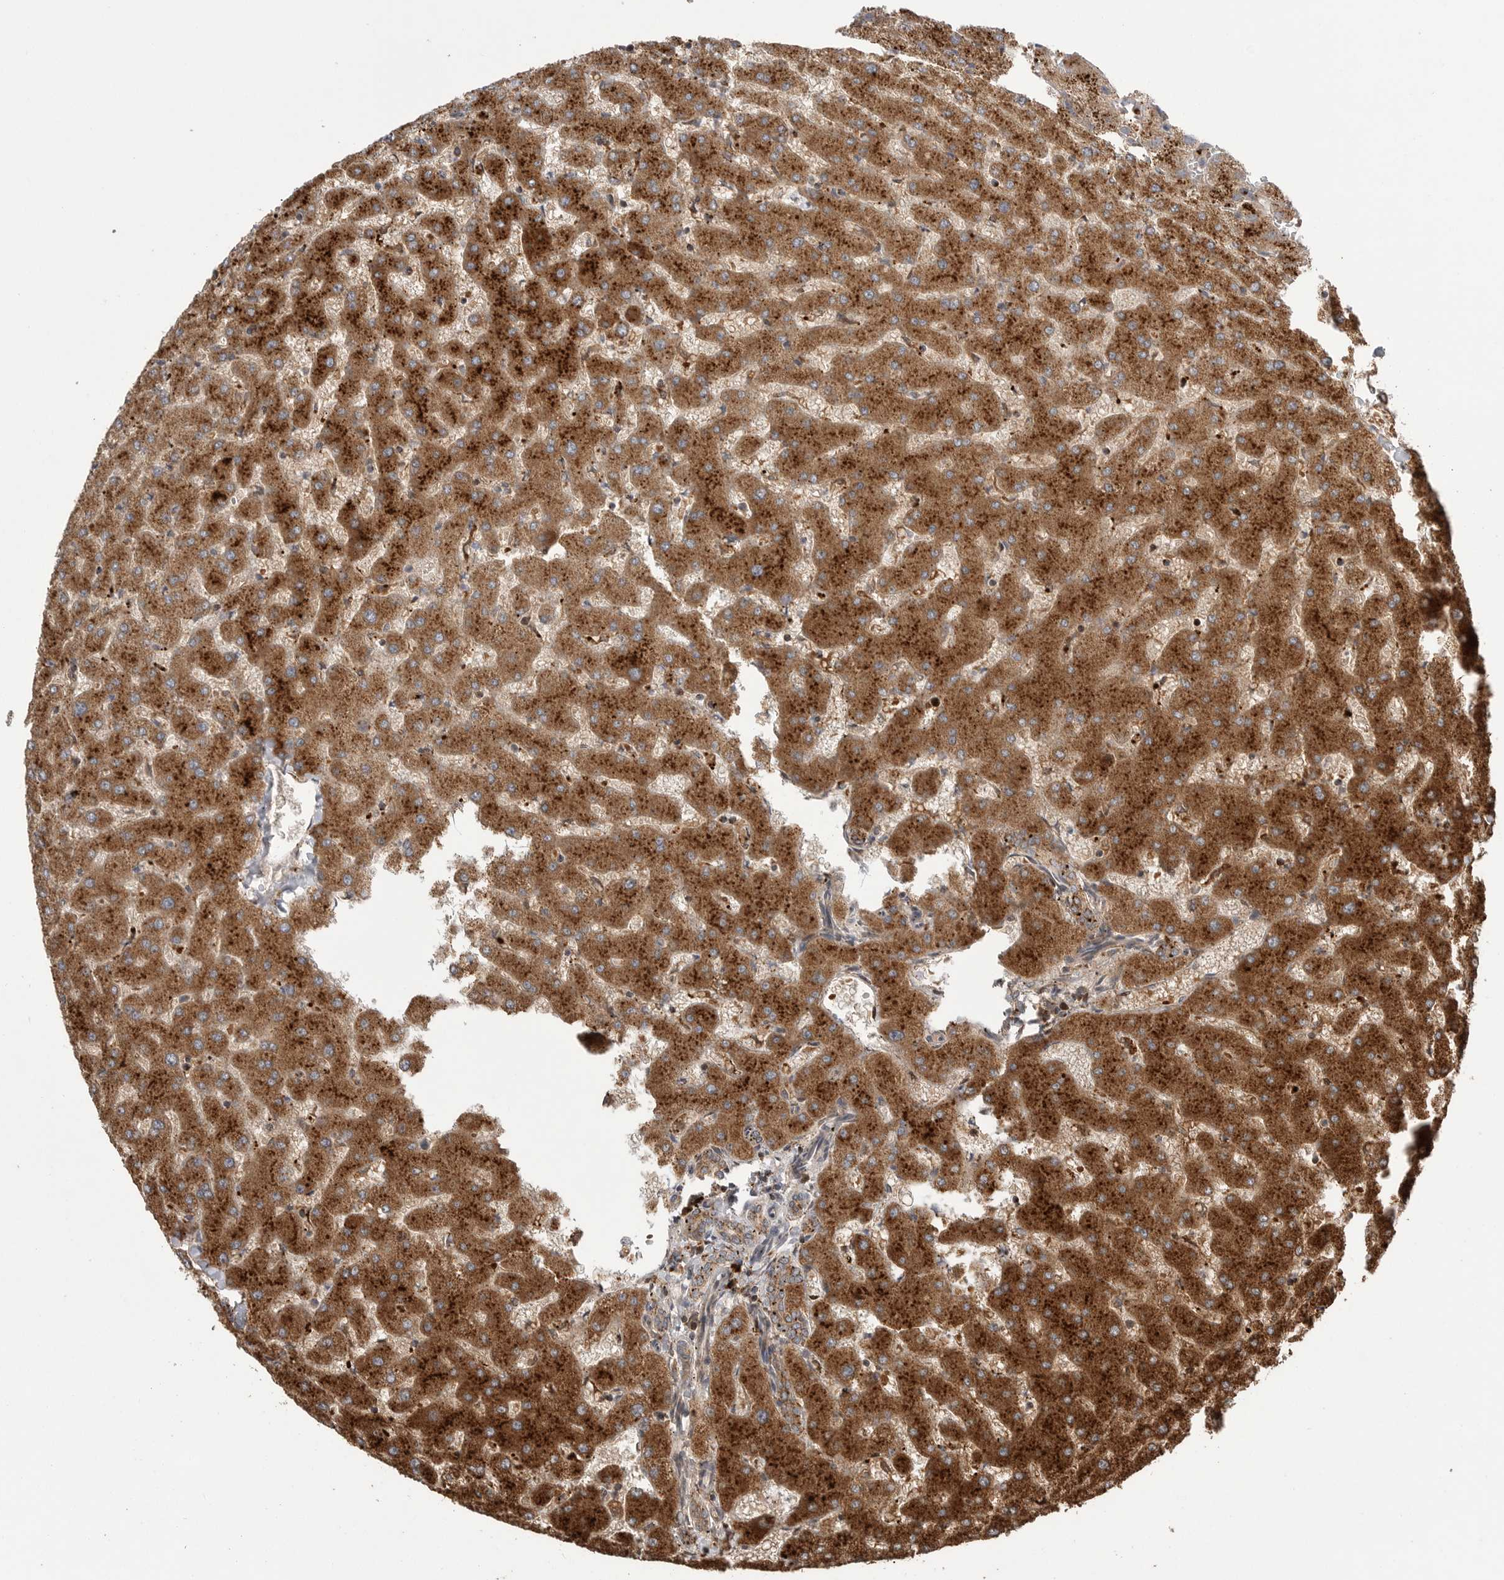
{"staining": {"intensity": "moderate", "quantity": ">75%", "location": "cytoplasmic/membranous"}, "tissue": "liver", "cell_type": "Cholangiocytes", "image_type": "normal", "snomed": [{"axis": "morphology", "description": "Normal tissue, NOS"}, {"axis": "topography", "description": "Liver"}], "caption": "IHC (DAB) staining of normal human liver demonstrates moderate cytoplasmic/membranous protein expression in about >75% of cholangiocytes.", "gene": "GALNS", "patient": {"sex": "female", "age": 63}}